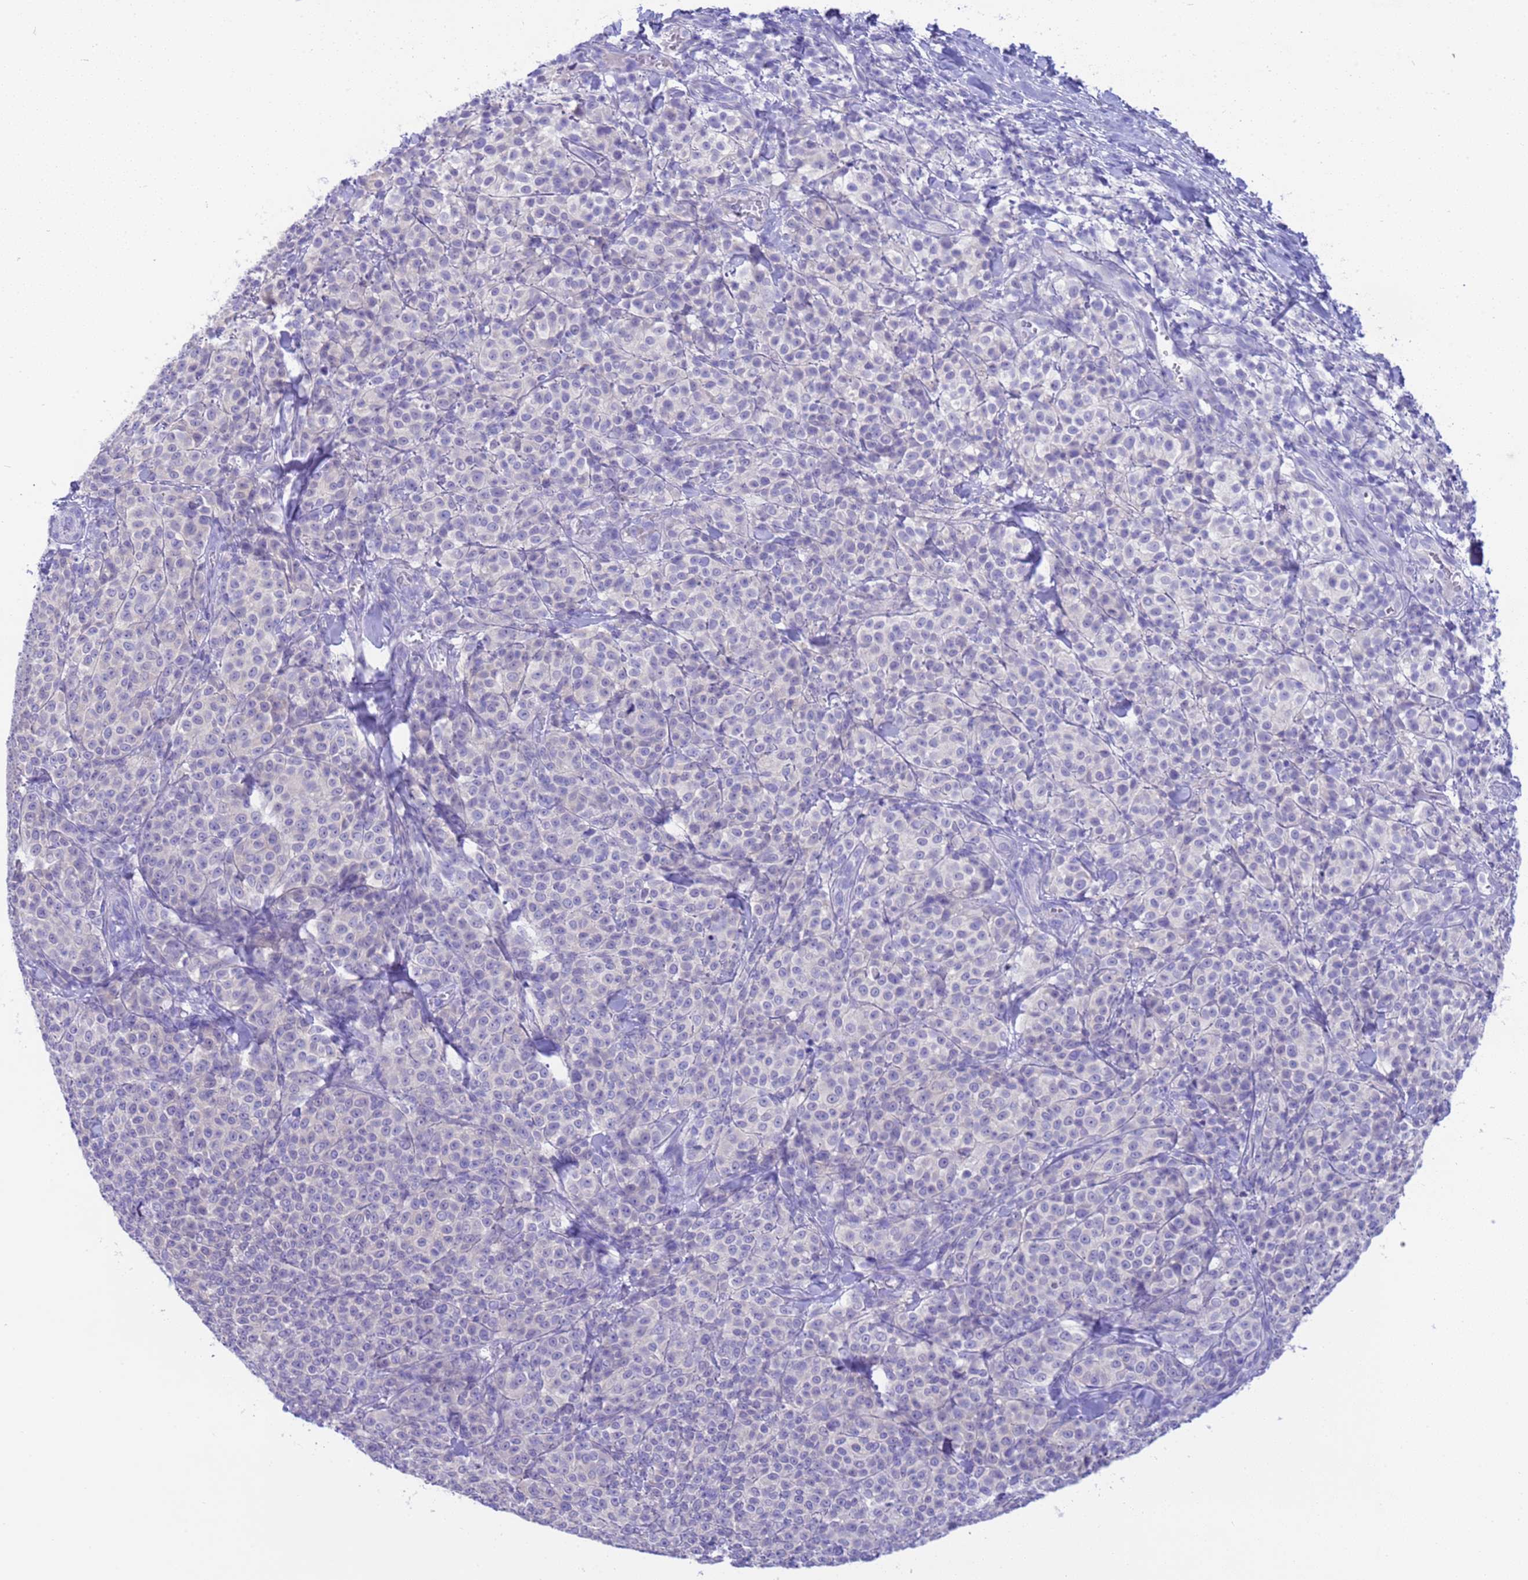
{"staining": {"intensity": "negative", "quantity": "none", "location": "none"}, "tissue": "melanoma", "cell_type": "Tumor cells", "image_type": "cancer", "snomed": [{"axis": "morphology", "description": "Normal tissue, NOS"}, {"axis": "morphology", "description": "Malignant melanoma, NOS"}, {"axis": "topography", "description": "Skin"}], "caption": "DAB immunohistochemical staining of melanoma reveals no significant staining in tumor cells.", "gene": "USP38", "patient": {"sex": "female", "age": 34}}